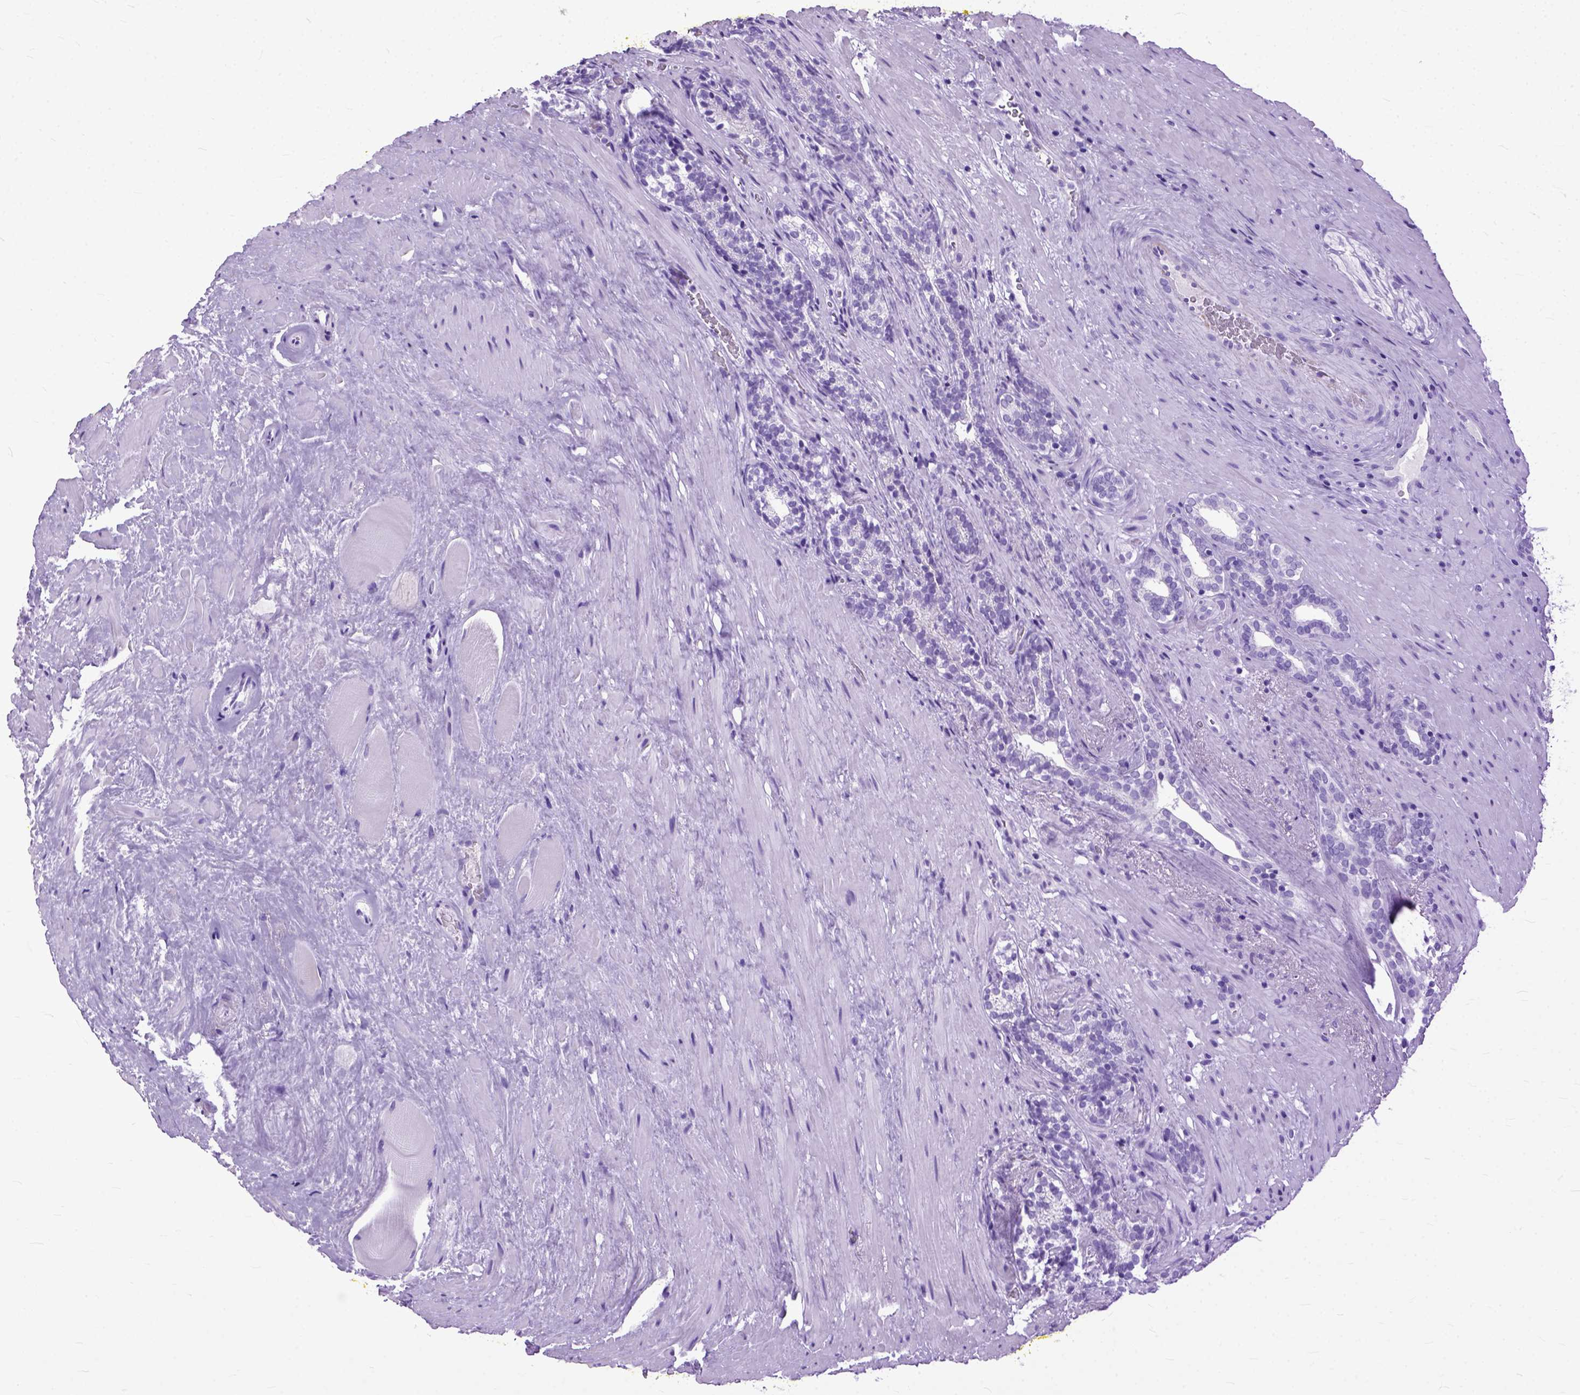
{"staining": {"intensity": "negative", "quantity": "none", "location": "none"}, "tissue": "prostate cancer", "cell_type": "Tumor cells", "image_type": "cancer", "snomed": [{"axis": "morphology", "description": "Adenocarcinoma, NOS"}, {"axis": "topography", "description": "Prostate"}], "caption": "High magnification brightfield microscopy of adenocarcinoma (prostate) stained with DAB (3,3'-diaminobenzidine) (brown) and counterstained with hematoxylin (blue): tumor cells show no significant expression.", "gene": "GNGT1", "patient": {"sex": "male", "age": 66}}